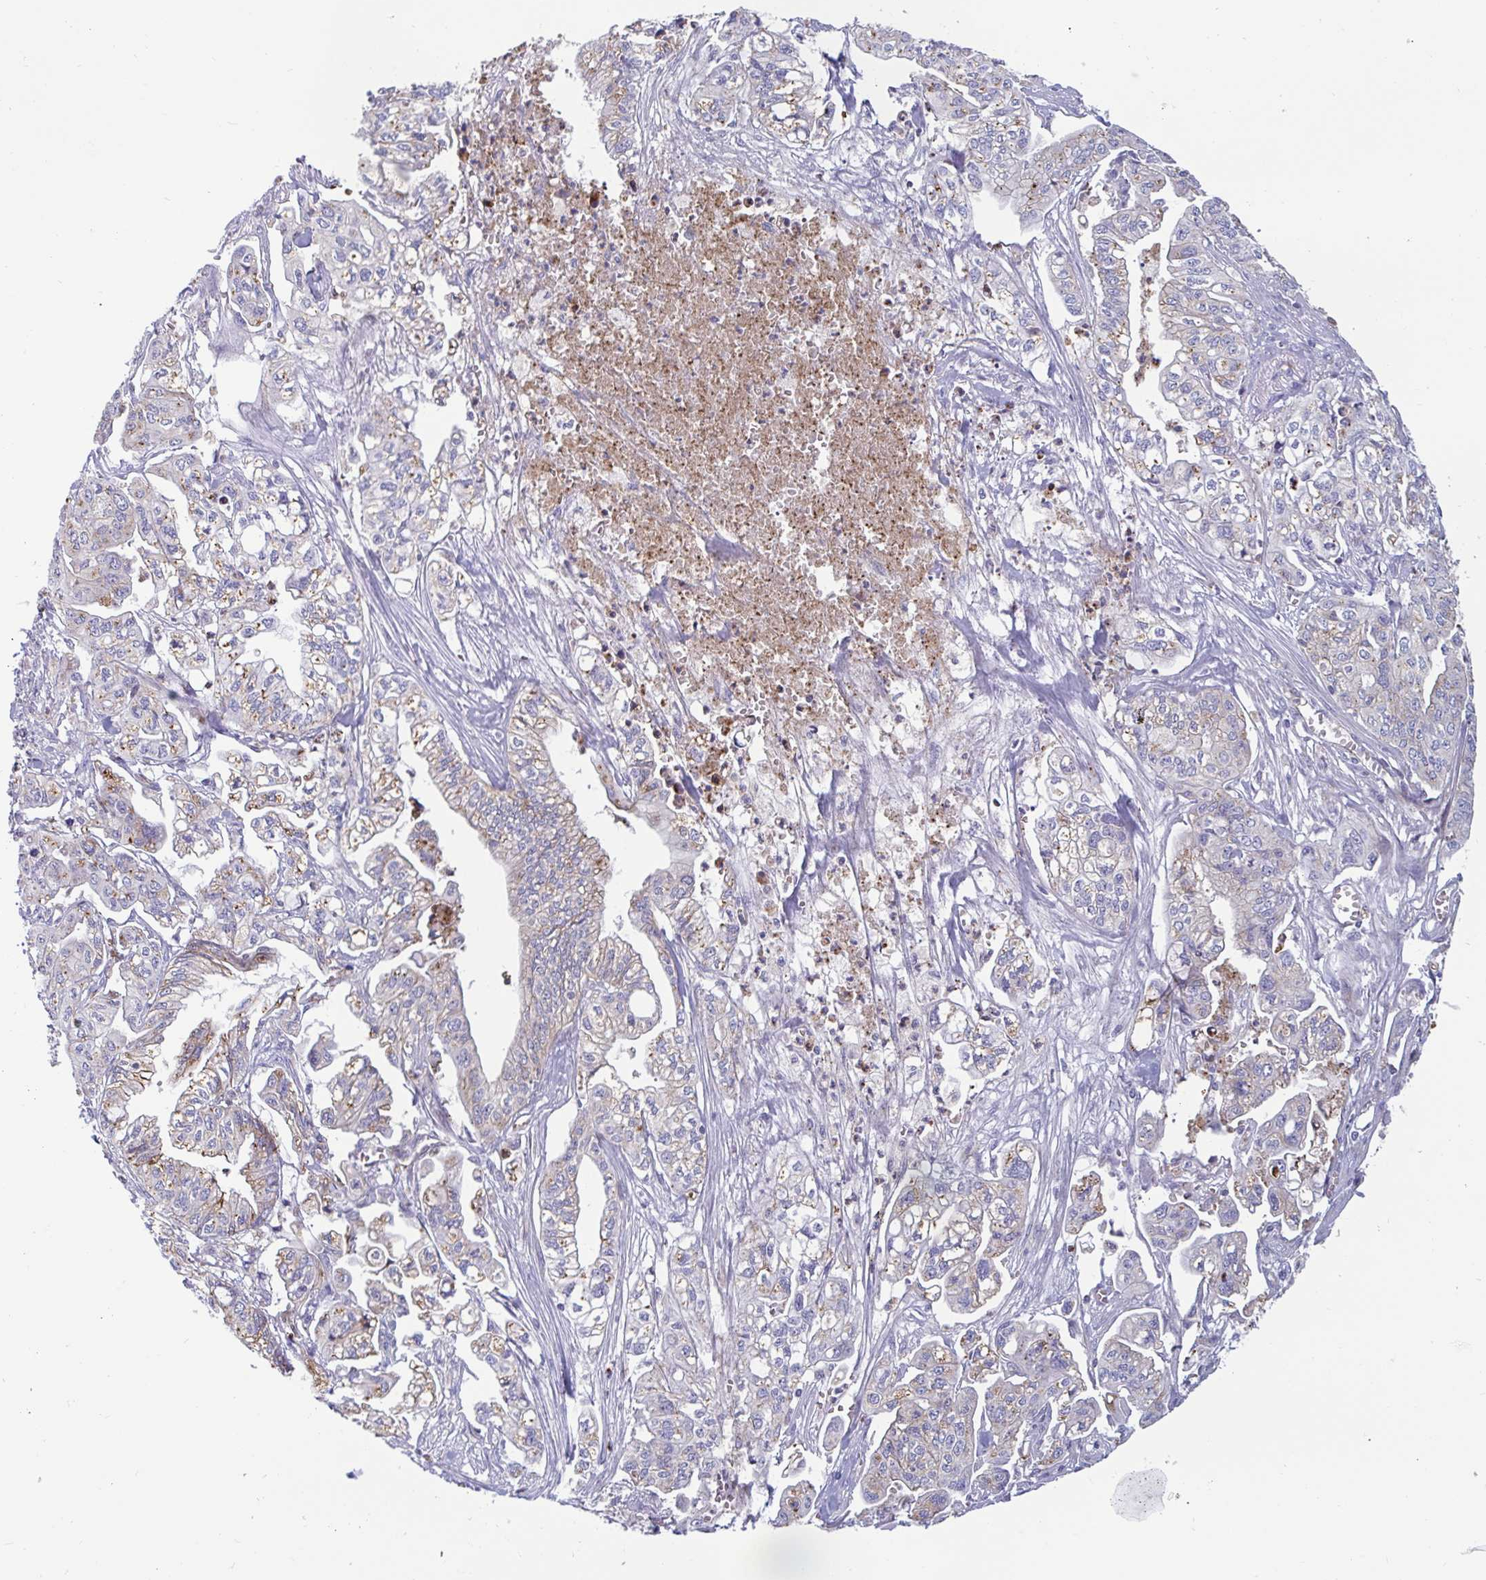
{"staining": {"intensity": "moderate", "quantity": "<25%", "location": "cytoplasmic/membranous"}, "tissue": "pancreatic cancer", "cell_type": "Tumor cells", "image_type": "cancer", "snomed": [{"axis": "morphology", "description": "Adenocarcinoma, NOS"}, {"axis": "topography", "description": "Pancreas"}], "caption": "Pancreatic cancer stained with DAB immunohistochemistry exhibits low levels of moderate cytoplasmic/membranous positivity in approximately <25% of tumor cells. The protein of interest is stained brown, and the nuclei are stained in blue (DAB IHC with brightfield microscopy, high magnification).", "gene": "SLC9A6", "patient": {"sex": "male", "age": 68}}